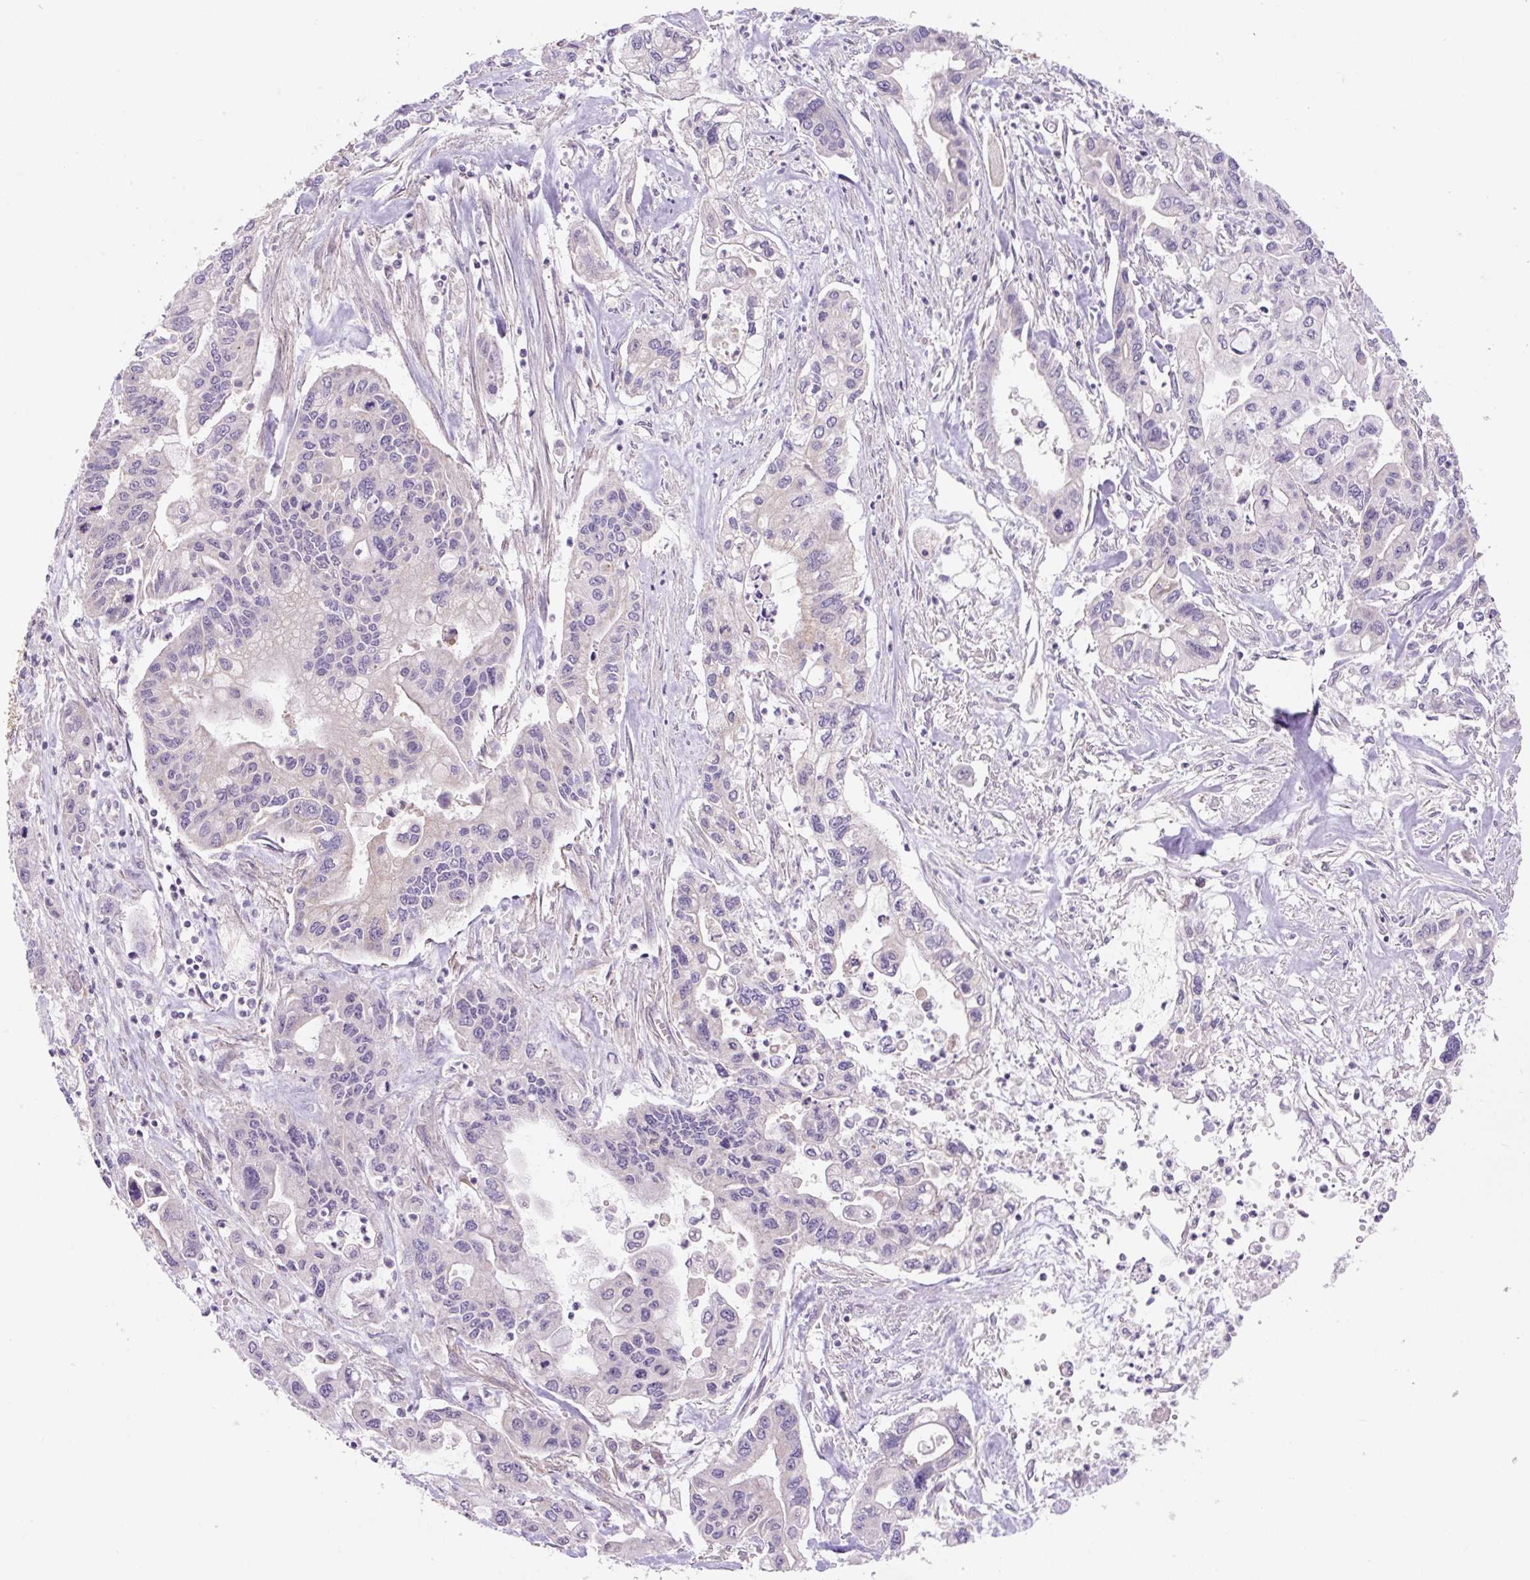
{"staining": {"intensity": "negative", "quantity": "none", "location": "none"}, "tissue": "pancreatic cancer", "cell_type": "Tumor cells", "image_type": "cancer", "snomed": [{"axis": "morphology", "description": "Adenocarcinoma, NOS"}, {"axis": "topography", "description": "Pancreas"}], "caption": "The image shows no staining of tumor cells in pancreatic adenocarcinoma.", "gene": "COX8A", "patient": {"sex": "male", "age": 62}}